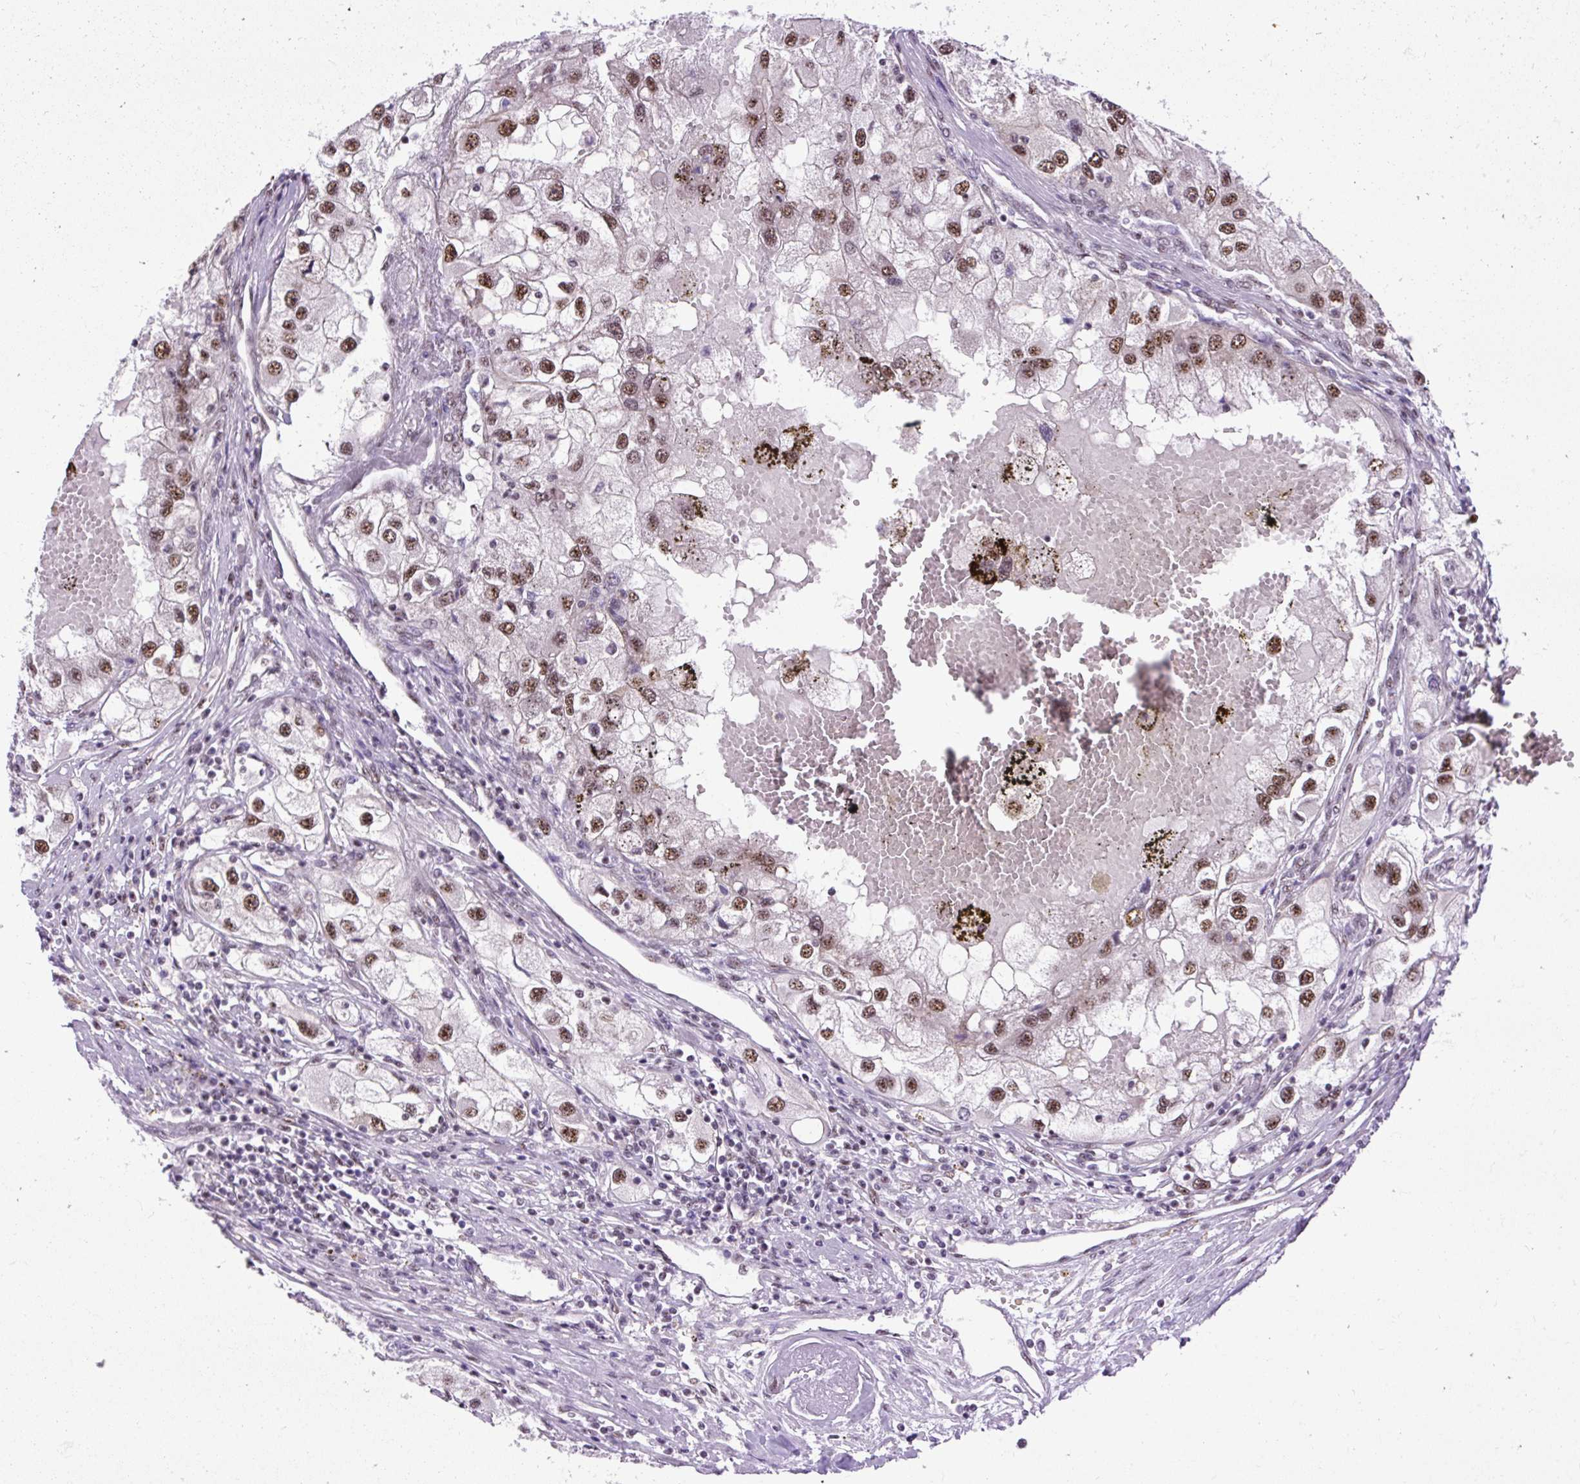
{"staining": {"intensity": "moderate", "quantity": ">75%", "location": "nuclear"}, "tissue": "renal cancer", "cell_type": "Tumor cells", "image_type": "cancer", "snomed": [{"axis": "morphology", "description": "Adenocarcinoma, NOS"}, {"axis": "topography", "description": "Kidney"}], "caption": "Immunohistochemistry (IHC) histopathology image of neoplastic tissue: human renal adenocarcinoma stained using immunohistochemistry (IHC) reveals medium levels of moderate protein expression localized specifically in the nuclear of tumor cells, appearing as a nuclear brown color.", "gene": "SMC5", "patient": {"sex": "male", "age": 63}}